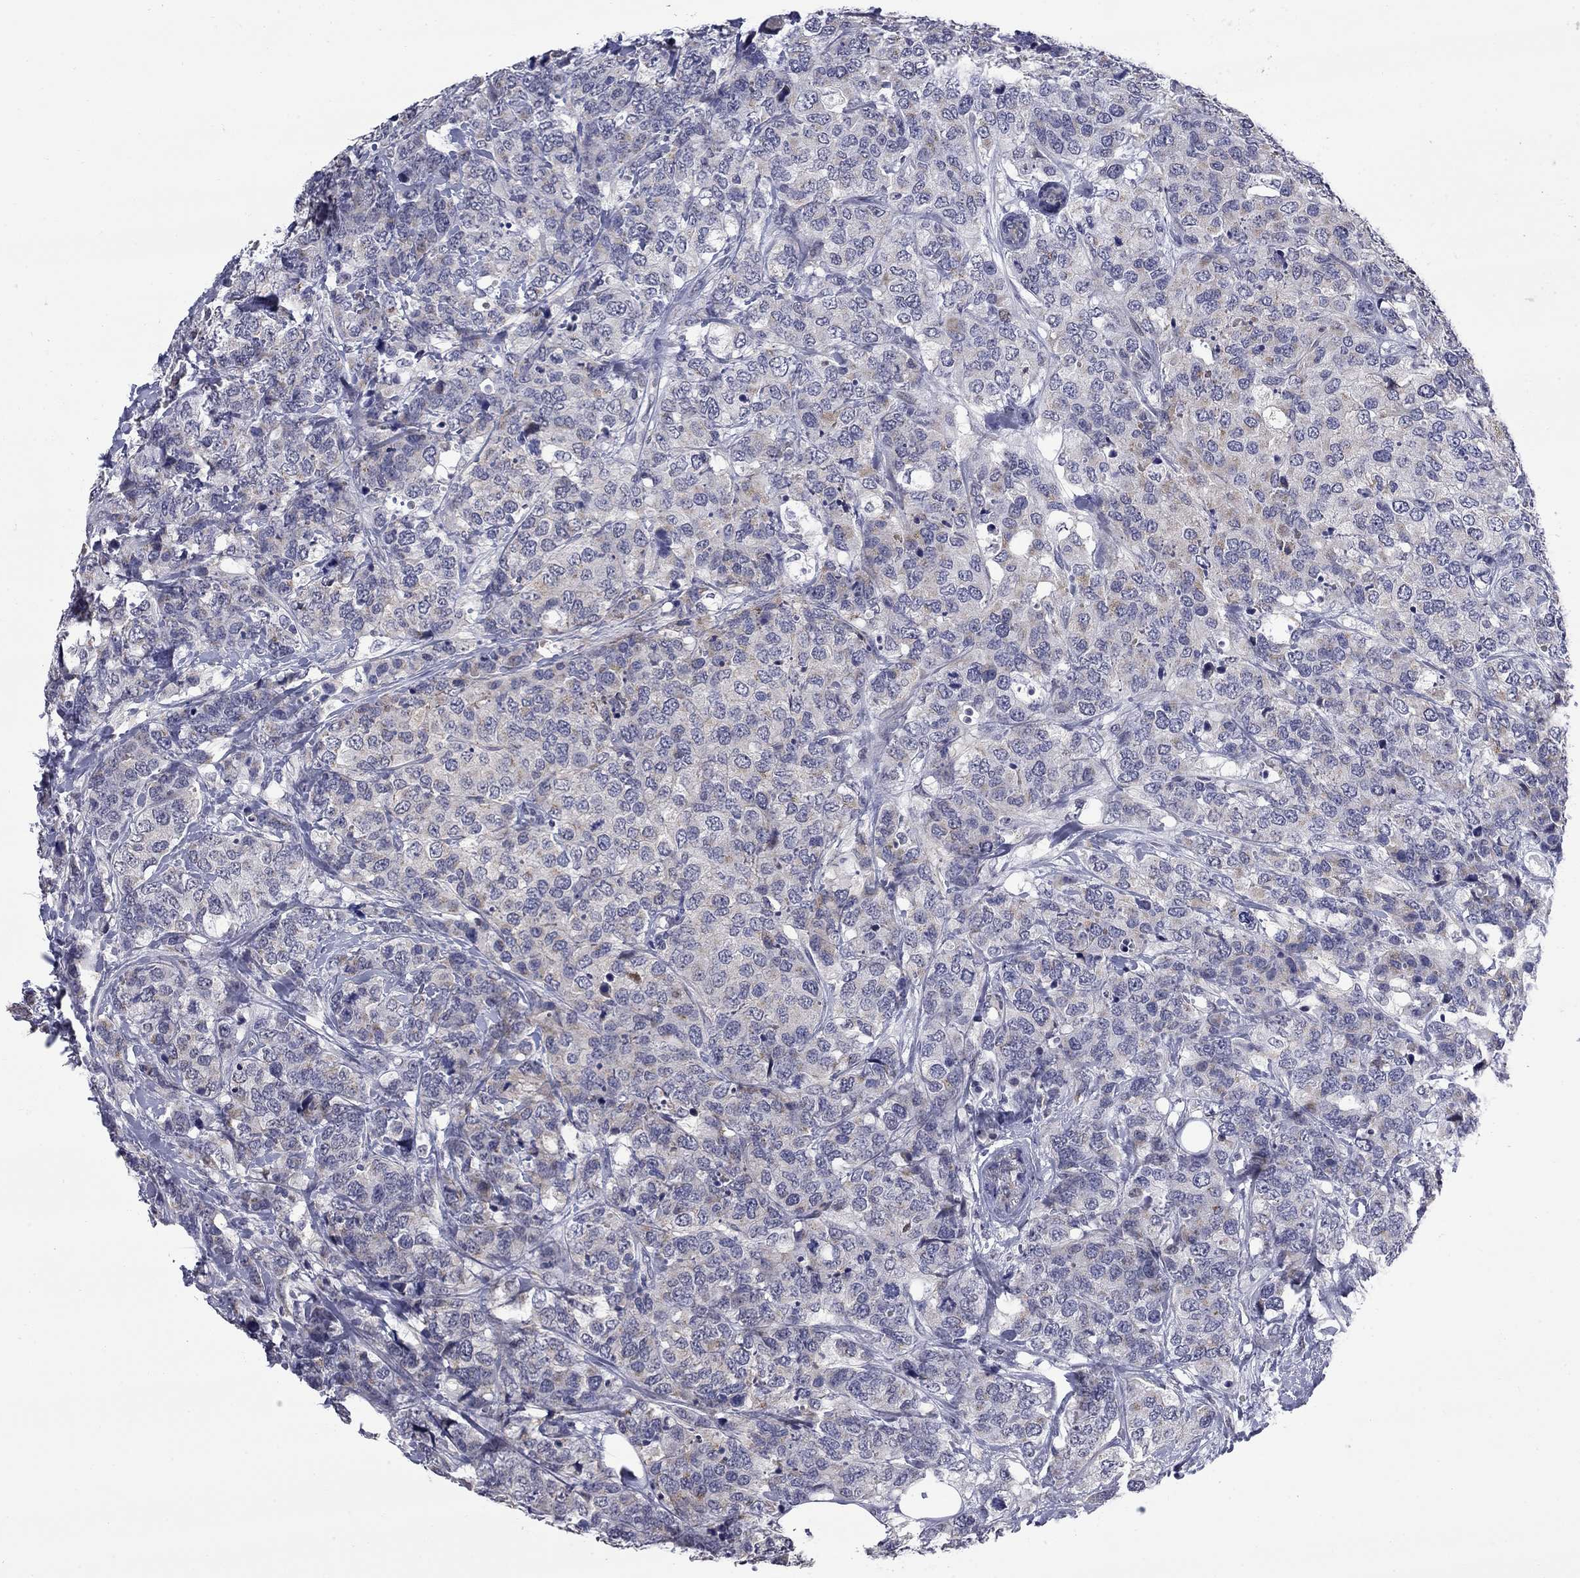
{"staining": {"intensity": "weak", "quantity": "<25%", "location": "cytoplasmic/membranous"}, "tissue": "breast cancer", "cell_type": "Tumor cells", "image_type": "cancer", "snomed": [{"axis": "morphology", "description": "Lobular carcinoma"}, {"axis": "topography", "description": "Breast"}], "caption": "IHC image of neoplastic tissue: breast cancer stained with DAB (3,3'-diaminobenzidine) demonstrates no significant protein positivity in tumor cells. Nuclei are stained in blue.", "gene": "HTR4", "patient": {"sex": "female", "age": 59}}